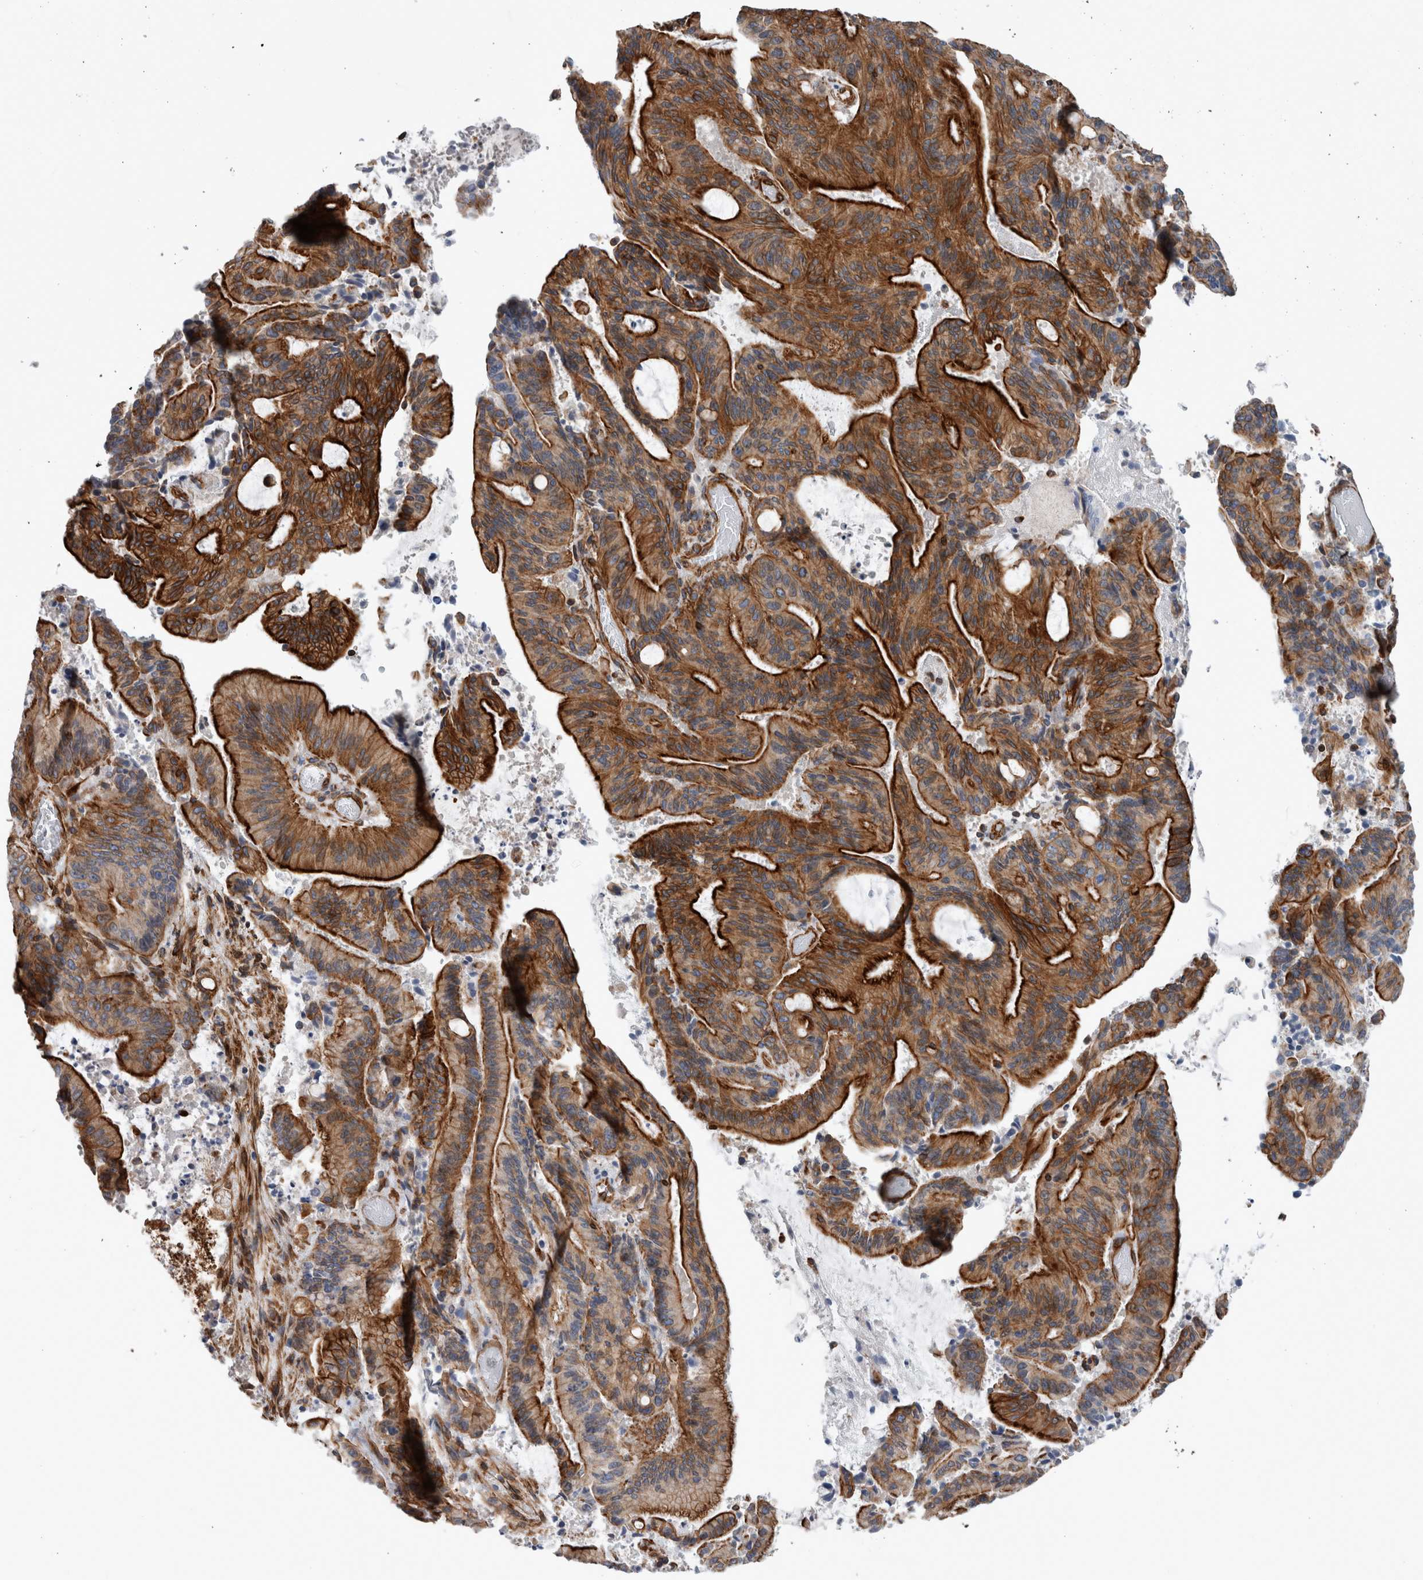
{"staining": {"intensity": "strong", "quantity": ">75%", "location": "cytoplasmic/membranous"}, "tissue": "liver cancer", "cell_type": "Tumor cells", "image_type": "cancer", "snomed": [{"axis": "morphology", "description": "Normal tissue, NOS"}, {"axis": "morphology", "description": "Cholangiocarcinoma"}, {"axis": "topography", "description": "Liver"}, {"axis": "topography", "description": "Peripheral nerve tissue"}], "caption": "Human liver cholangiocarcinoma stained with a brown dye displays strong cytoplasmic/membranous positive positivity in about >75% of tumor cells.", "gene": "PLEC", "patient": {"sex": "female", "age": 73}}